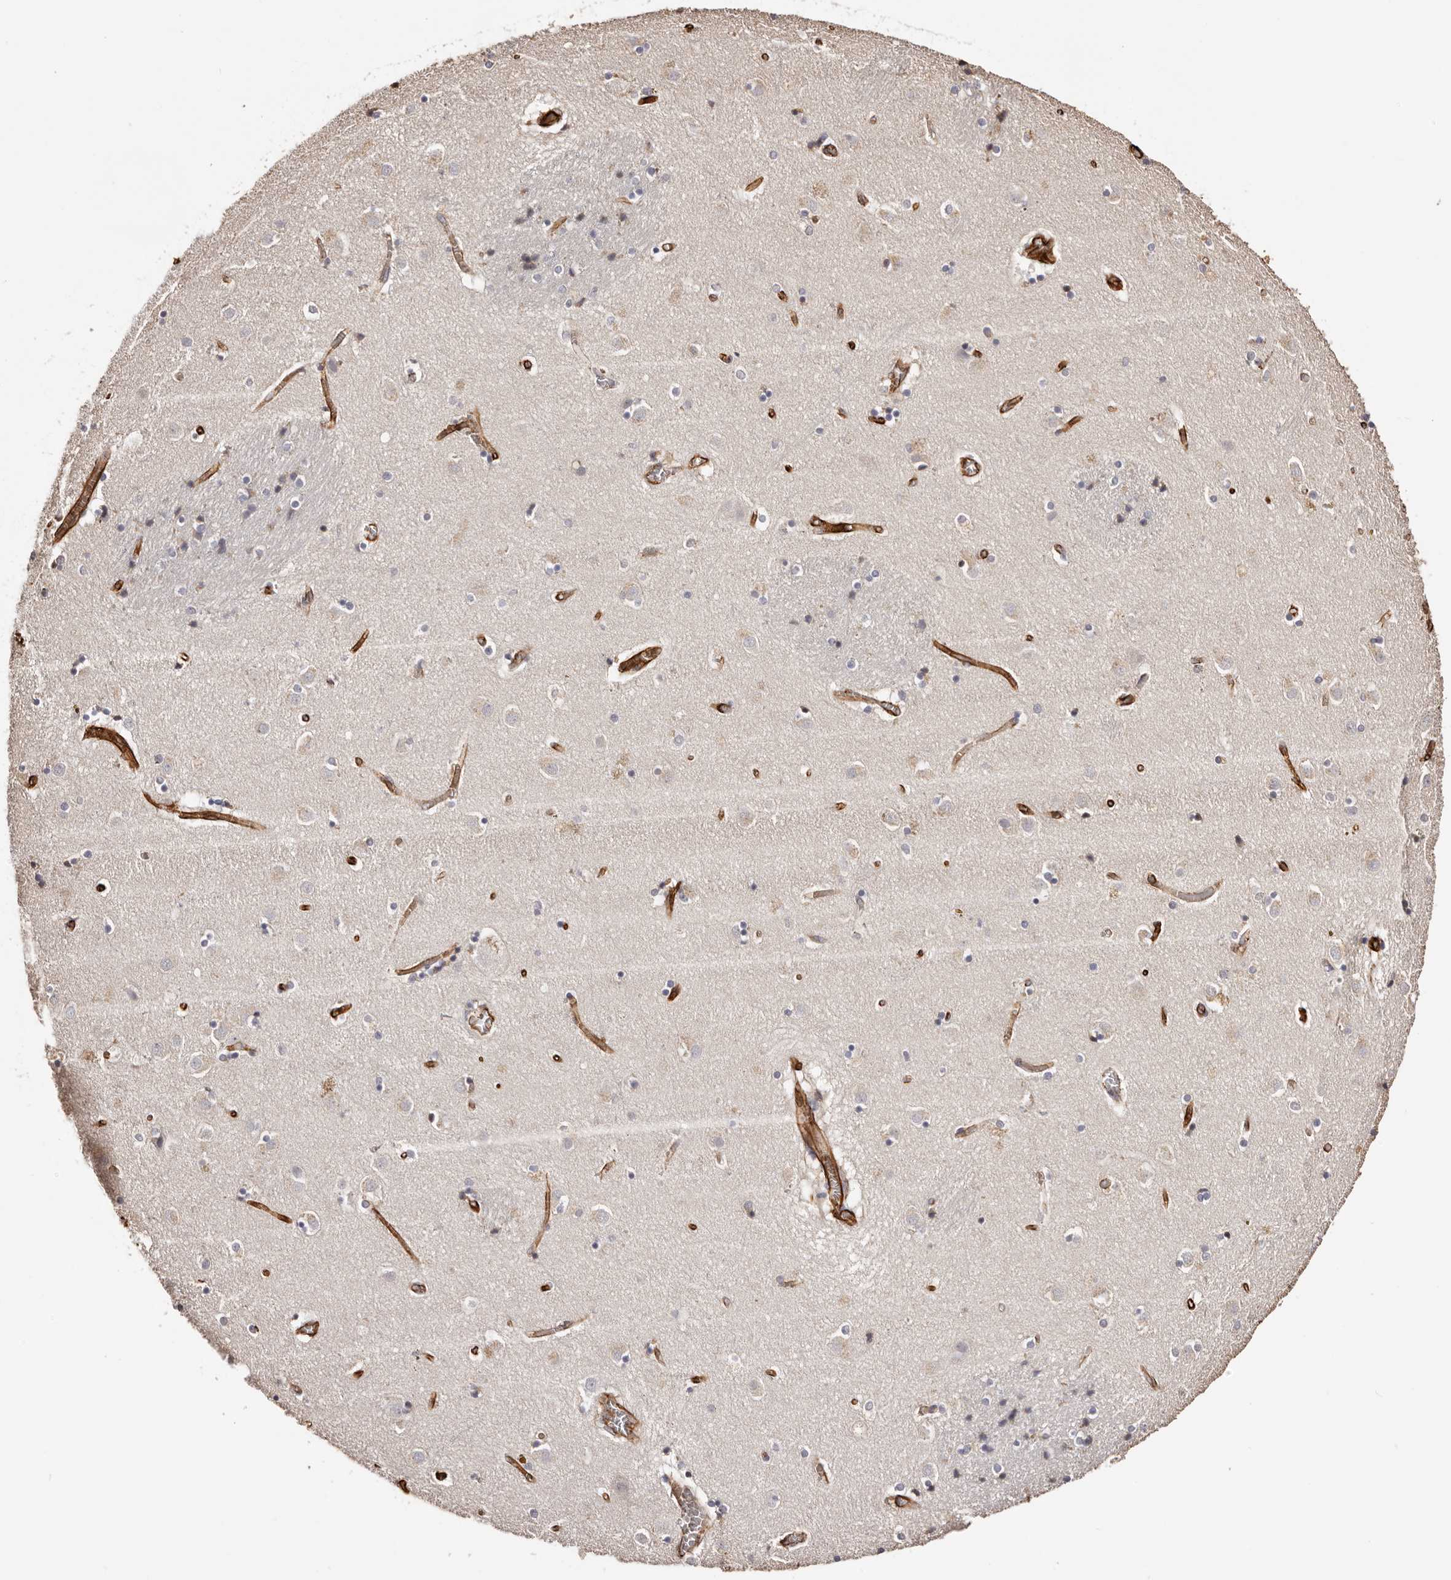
{"staining": {"intensity": "weak", "quantity": "<25%", "location": "cytoplasmic/membranous"}, "tissue": "caudate", "cell_type": "Glial cells", "image_type": "normal", "snomed": [{"axis": "morphology", "description": "Normal tissue, NOS"}, {"axis": "topography", "description": "Lateral ventricle wall"}], "caption": "This is a micrograph of IHC staining of normal caudate, which shows no positivity in glial cells.", "gene": "ZNF557", "patient": {"sex": "male", "age": 70}}